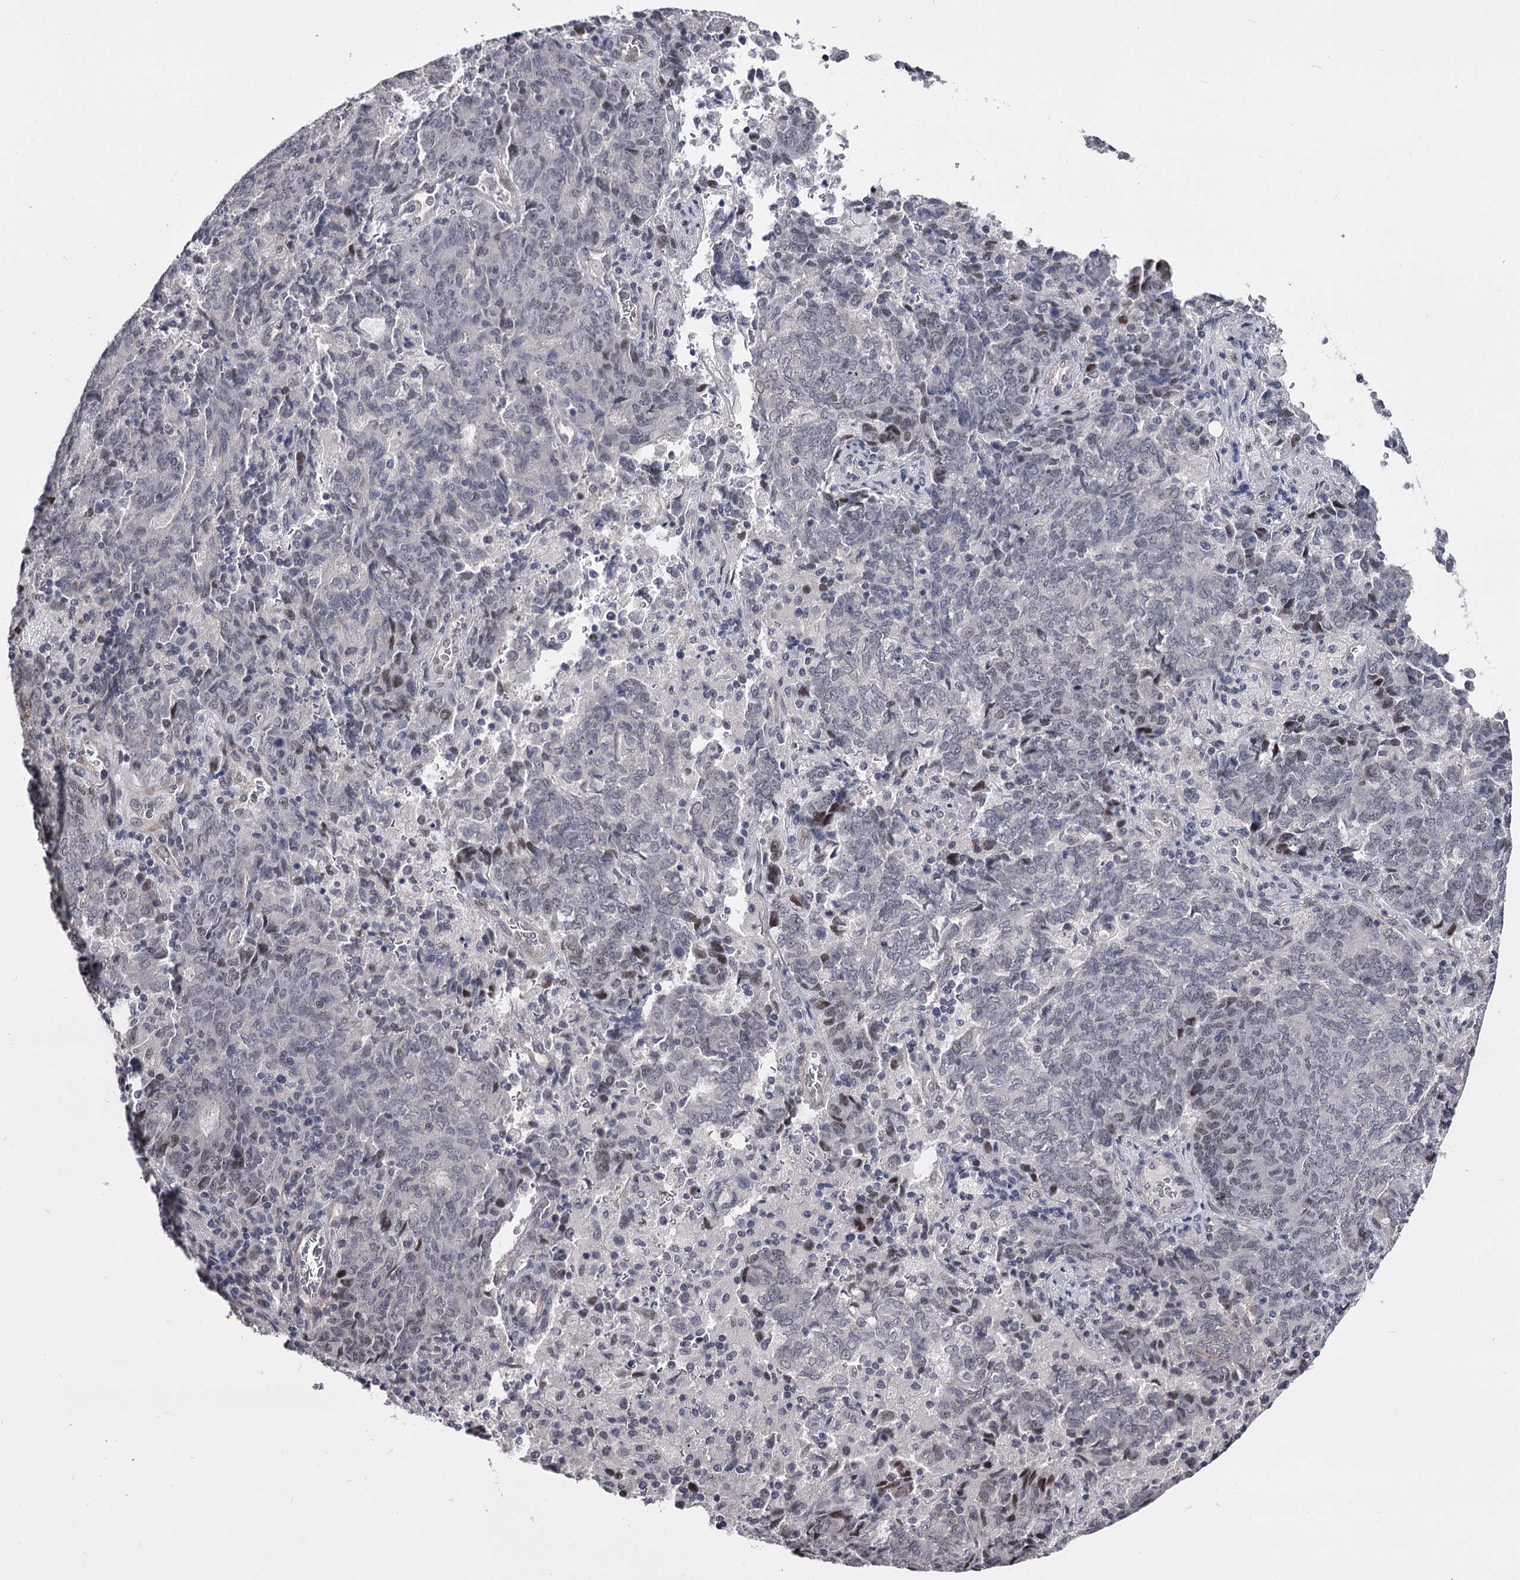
{"staining": {"intensity": "negative", "quantity": "none", "location": "none"}, "tissue": "endometrial cancer", "cell_type": "Tumor cells", "image_type": "cancer", "snomed": [{"axis": "morphology", "description": "Adenocarcinoma, NOS"}, {"axis": "topography", "description": "Endometrium"}], "caption": "This is an immunohistochemistry micrograph of adenocarcinoma (endometrial). There is no staining in tumor cells.", "gene": "OVOL2", "patient": {"sex": "female", "age": 80}}